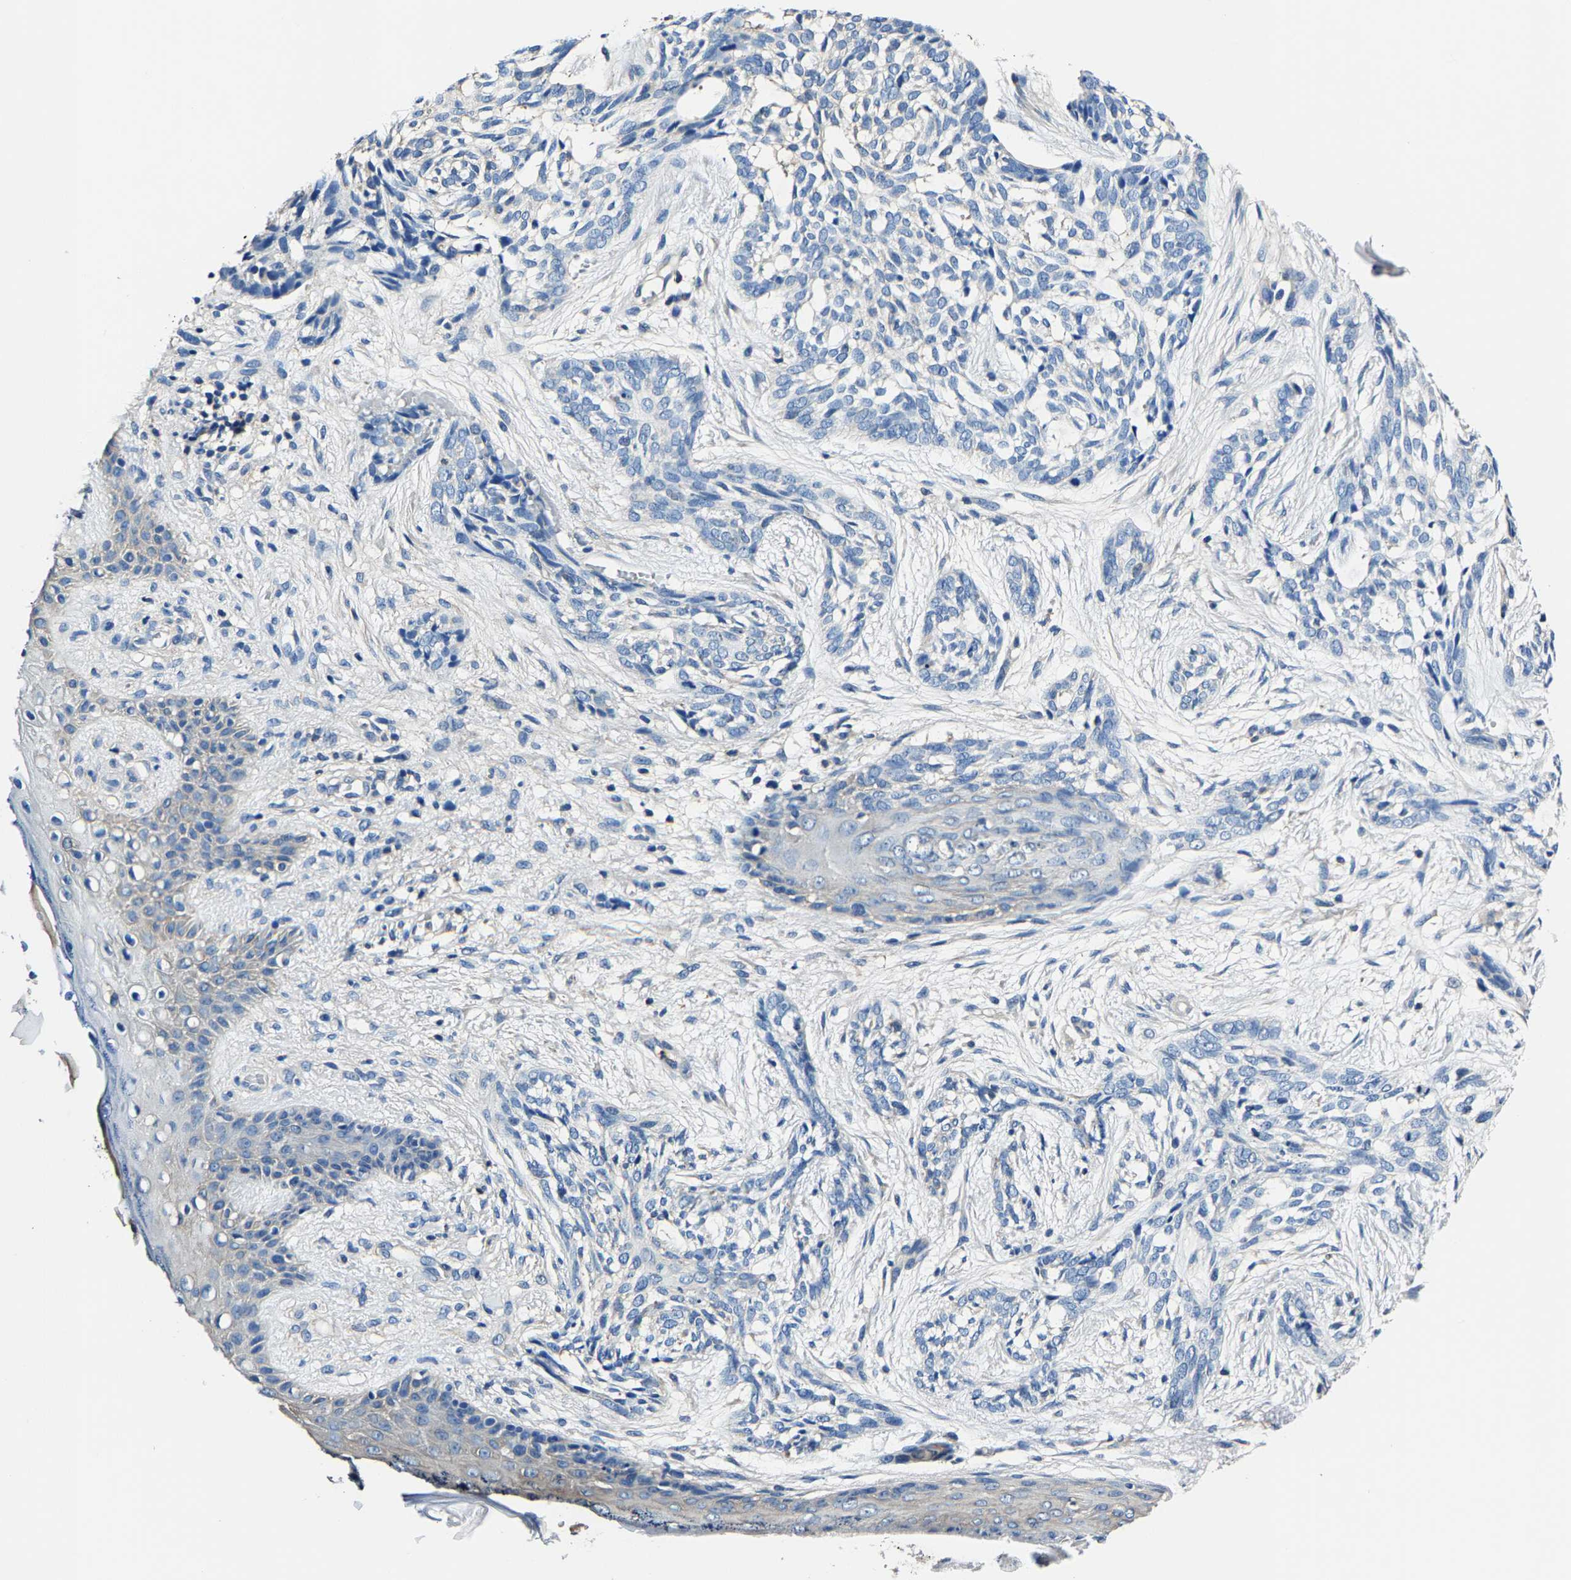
{"staining": {"intensity": "negative", "quantity": "none", "location": "none"}, "tissue": "skin cancer", "cell_type": "Tumor cells", "image_type": "cancer", "snomed": [{"axis": "morphology", "description": "Basal cell carcinoma"}, {"axis": "topography", "description": "Skin"}], "caption": "IHC photomicrograph of neoplastic tissue: skin basal cell carcinoma stained with DAB displays no significant protein positivity in tumor cells.", "gene": "ALDOB", "patient": {"sex": "female", "age": 88}}